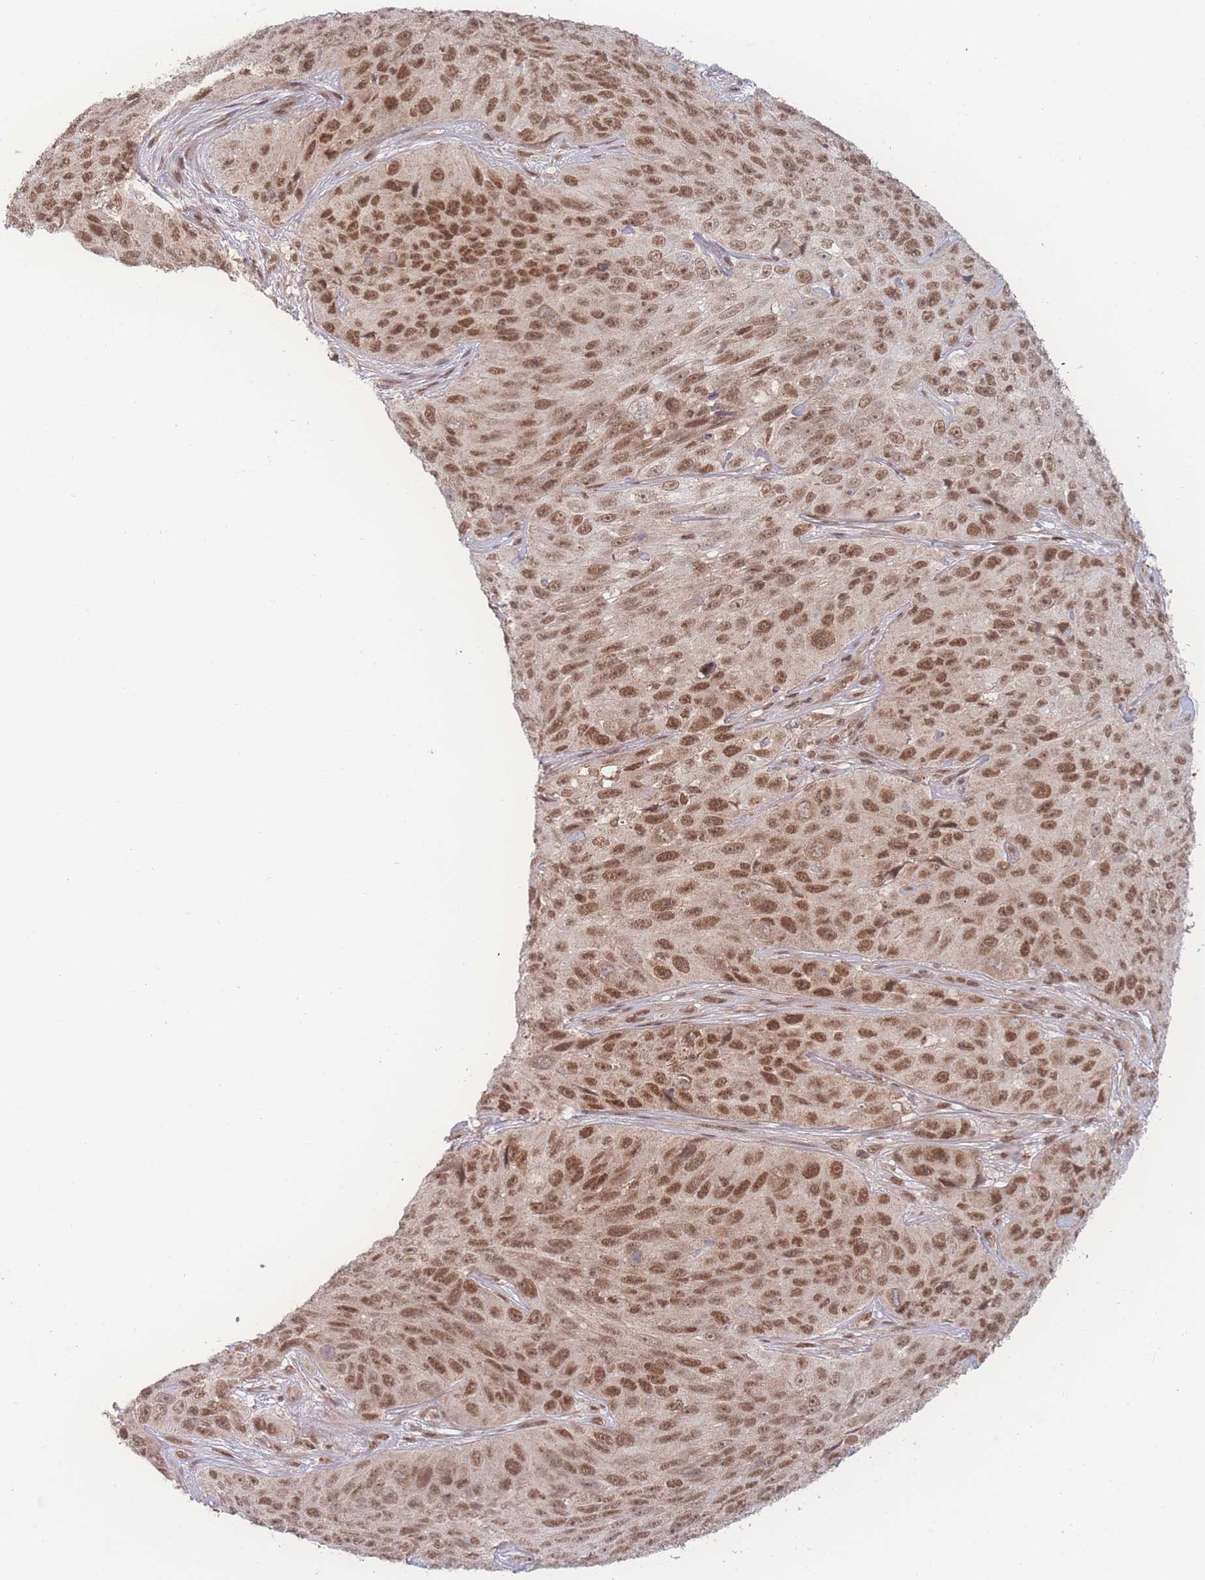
{"staining": {"intensity": "moderate", "quantity": ">75%", "location": "nuclear"}, "tissue": "skin cancer", "cell_type": "Tumor cells", "image_type": "cancer", "snomed": [{"axis": "morphology", "description": "Squamous cell carcinoma, NOS"}, {"axis": "topography", "description": "Skin"}], "caption": "Tumor cells show medium levels of moderate nuclear positivity in about >75% of cells in human skin cancer (squamous cell carcinoma).", "gene": "RAVER1", "patient": {"sex": "female", "age": 87}}